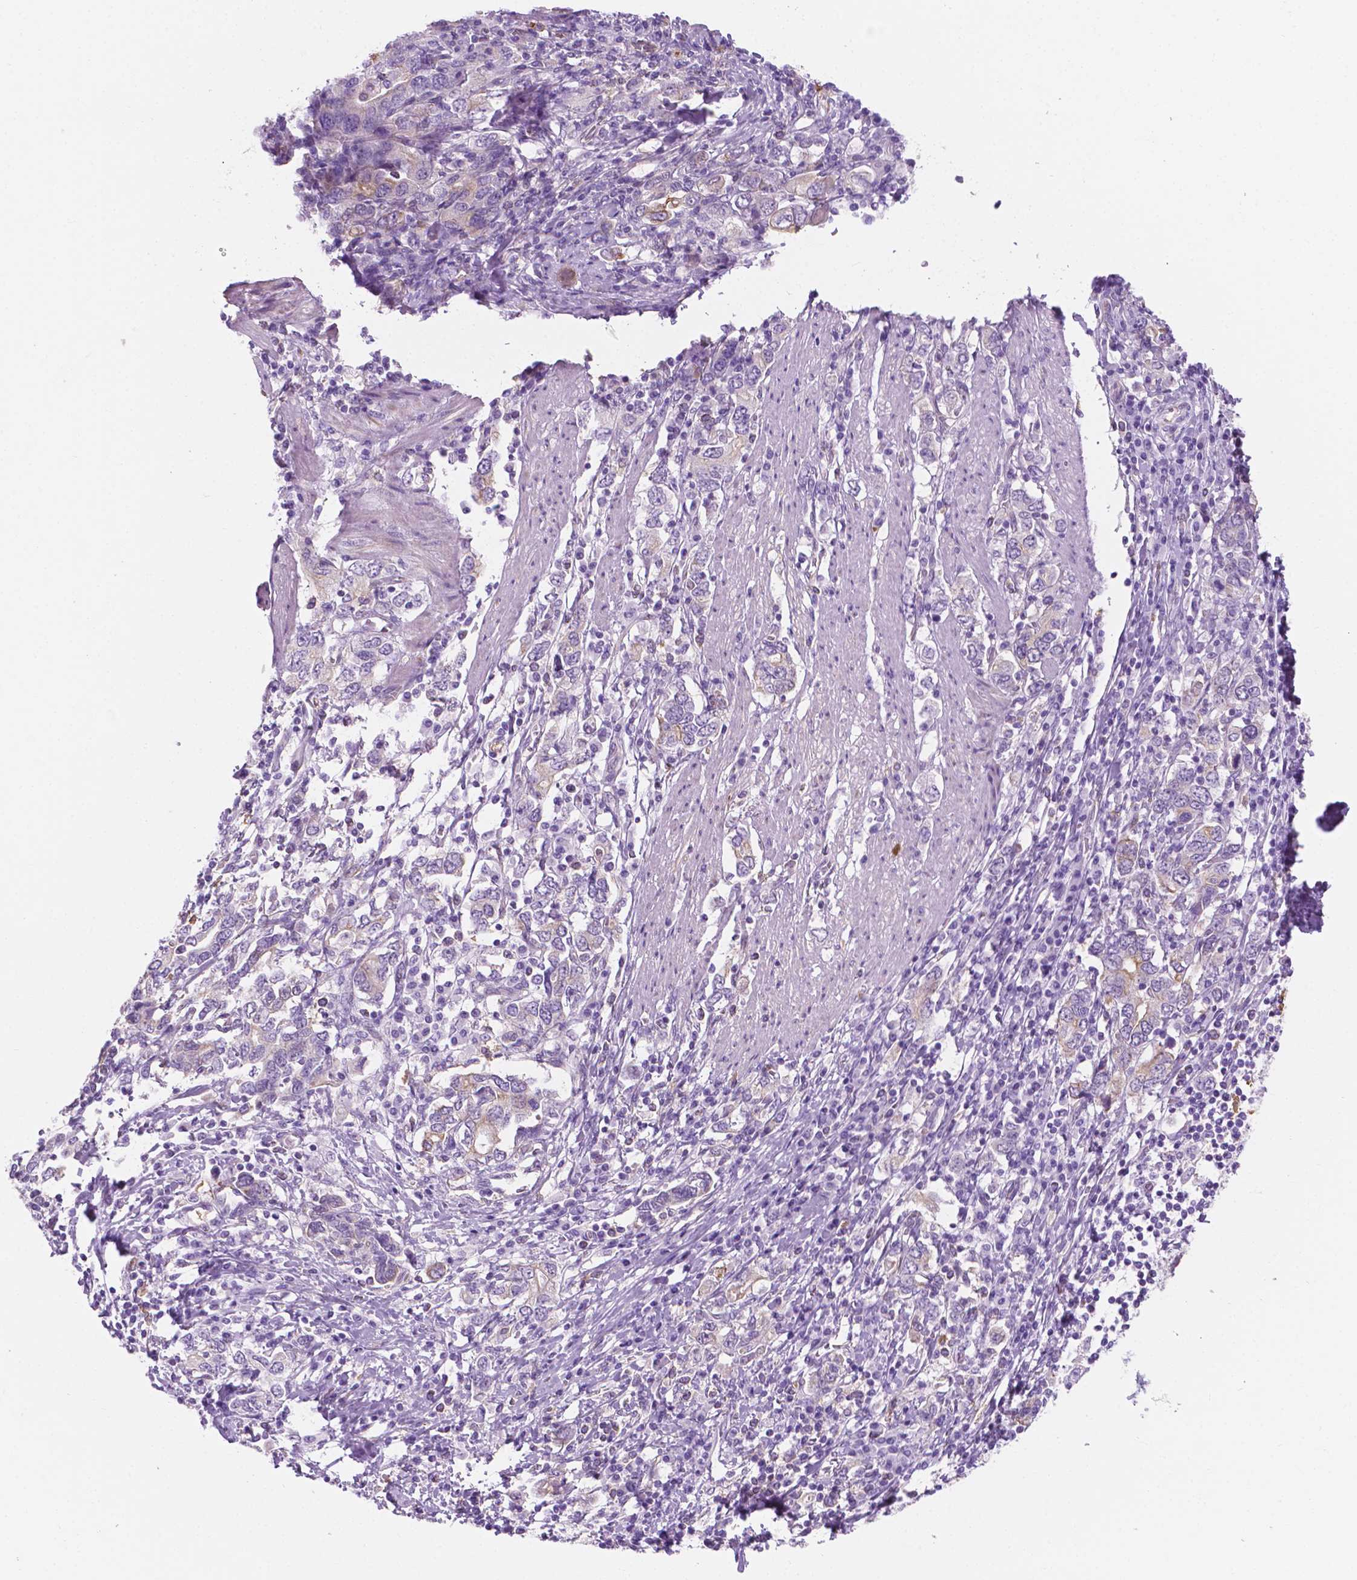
{"staining": {"intensity": "negative", "quantity": "none", "location": "none"}, "tissue": "stomach cancer", "cell_type": "Tumor cells", "image_type": "cancer", "snomed": [{"axis": "morphology", "description": "Adenocarcinoma, NOS"}, {"axis": "topography", "description": "Stomach, upper"}, {"axis": "topography", "description": "Stomach"}], "caption": "Immunohistochemistry (IHC) photomicrograph of stomach adenocarcinoma stained for a protein (brown), which reveals no expression in tumor cells.", "gene": "EPPK1", "patient": {"sex": "male", "age": 62}}